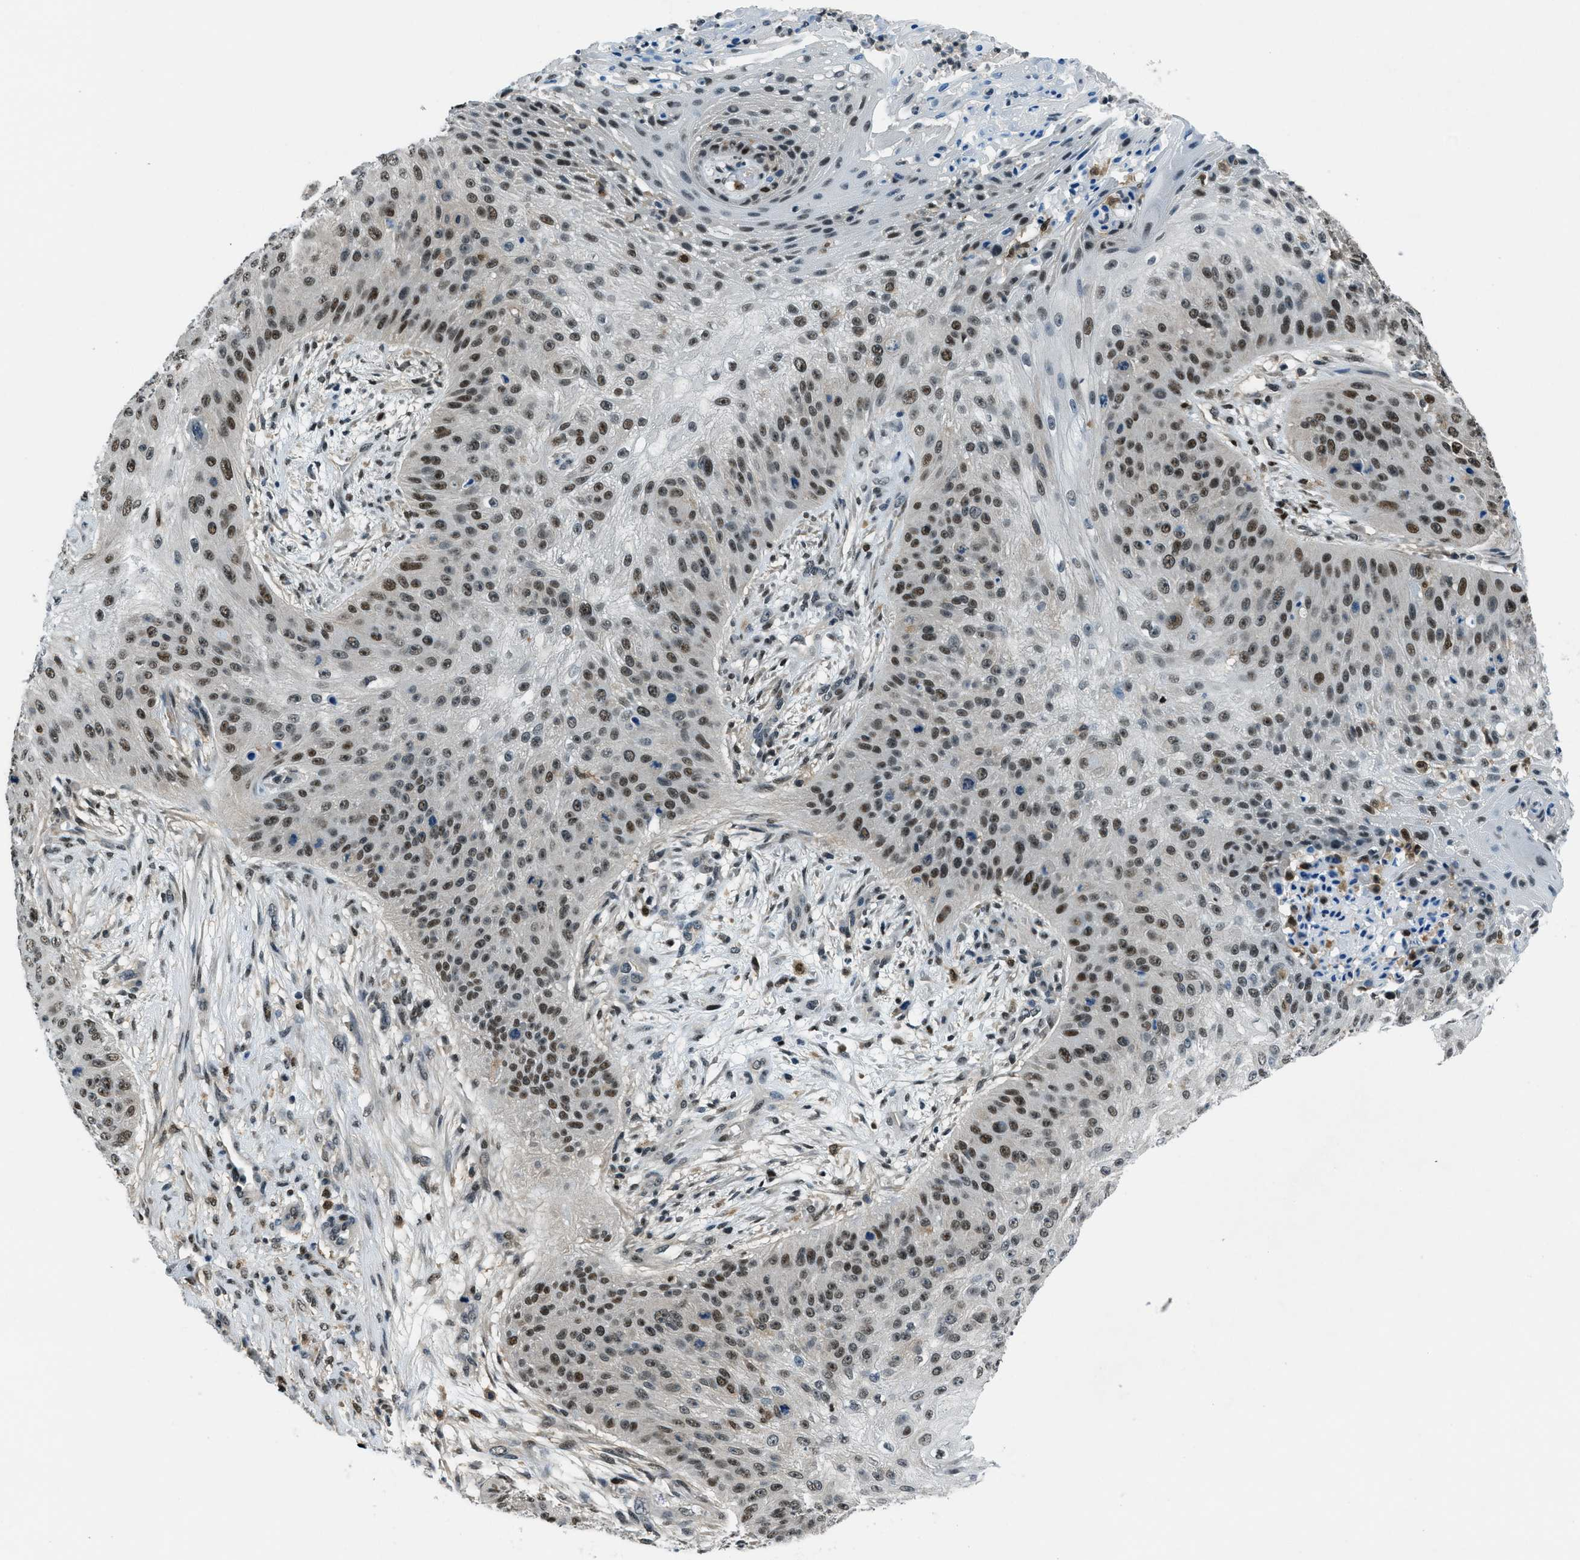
{"staining": {"intensity": "moderate", "quantity": ">75%", "location": "nuclear"}, "tissue": "skin cancer", "cell_type": "Tumor cells", "image_type": "cancer", "snomed": [{"axis": "morphology", "description": "Squamous cell carcinoma, NOS"}, {"axis": "topography", "description": "Skin"}], "caption": "Moderate nuclear positivity is present in approximately >75% of tumor cells in skin squamous cell carcinoma. Nuclei are stained in blue.", "gene": "OGFR", "patient": {"sex": "female", "age": 80}}